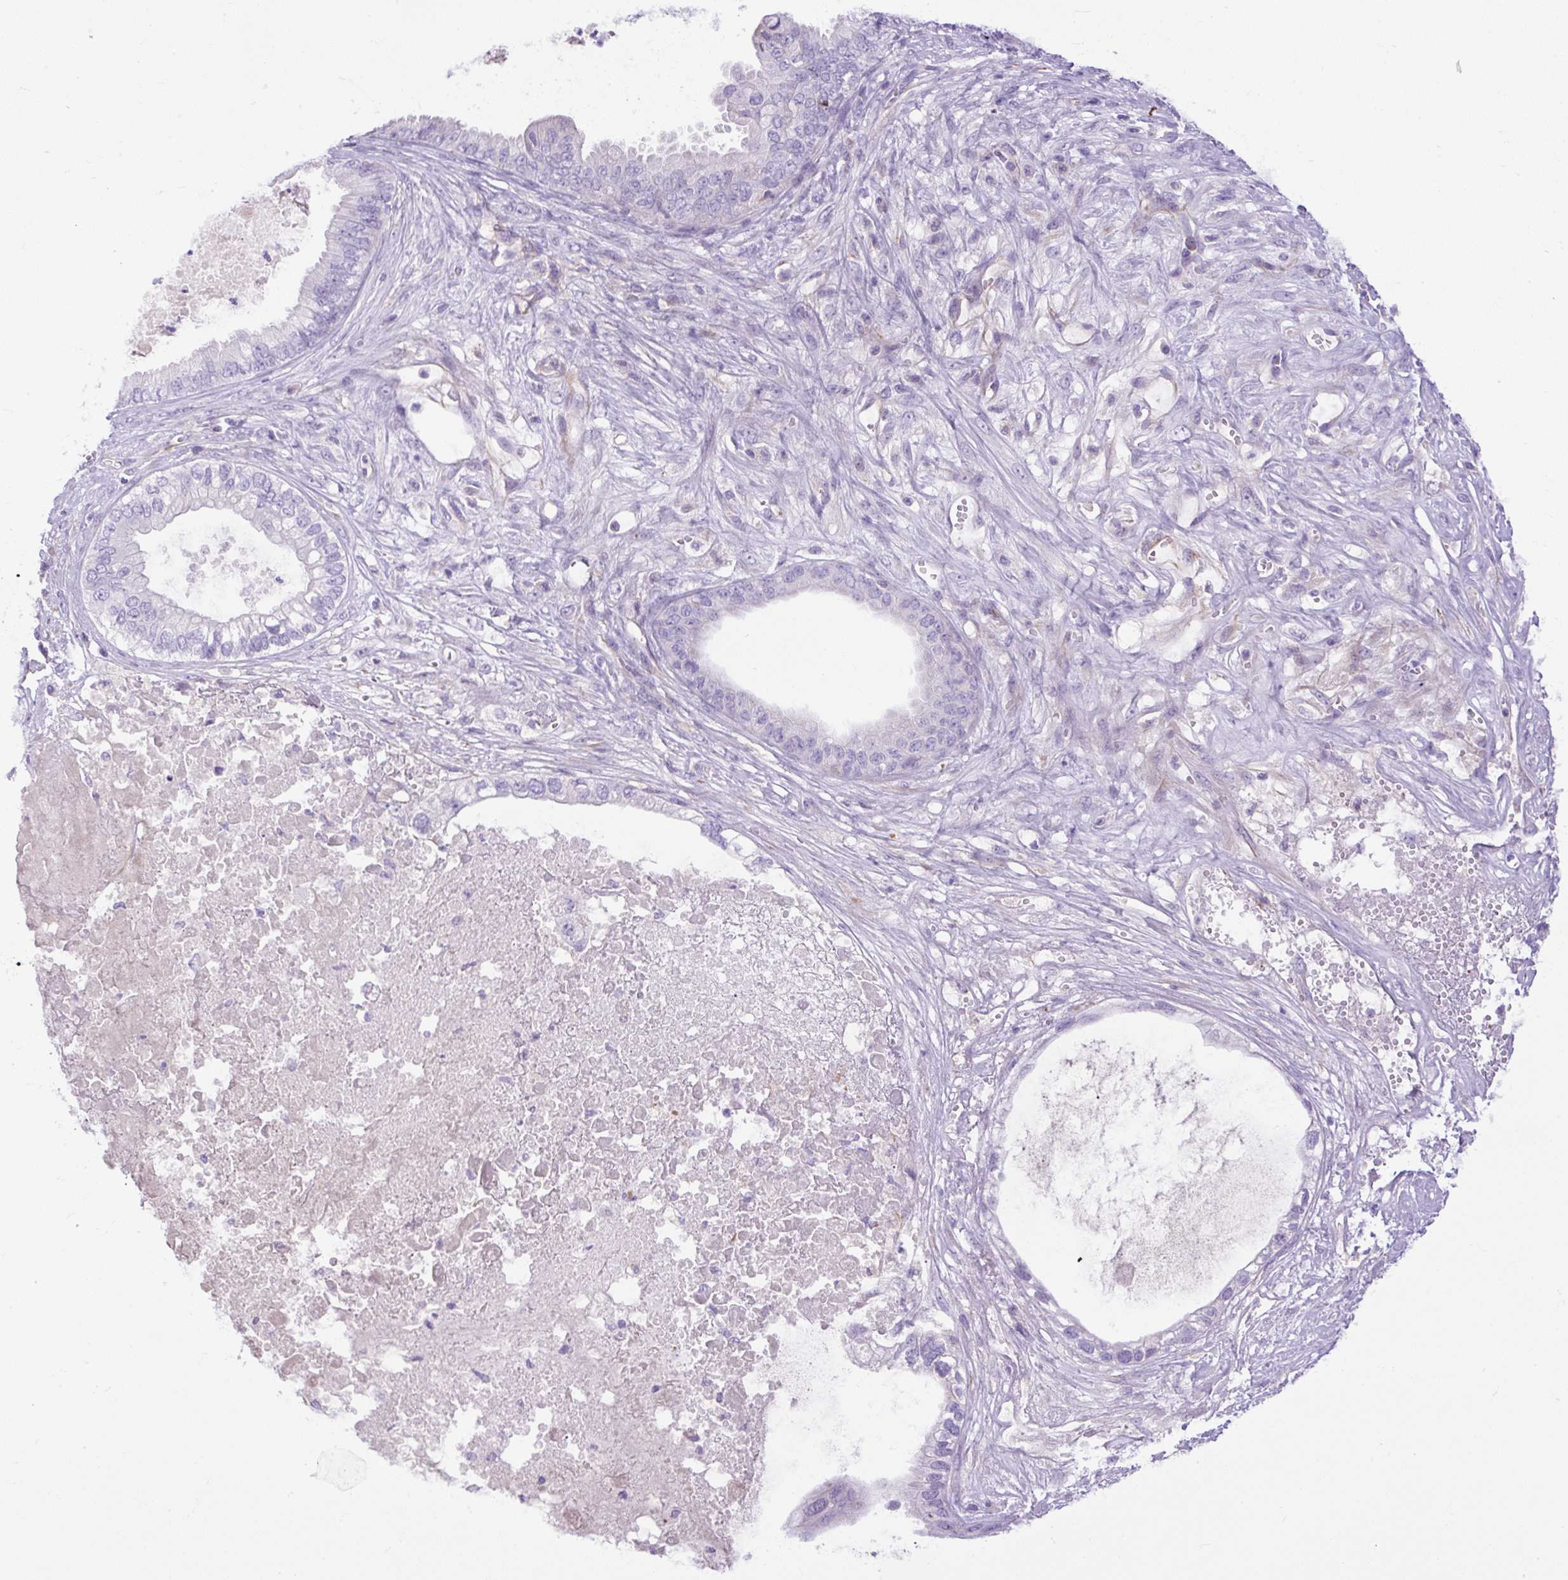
{"staining": {"intensity": "negative", "quantity": "none", "location": "none"}, "tissue": "ovarian cancer", "cell_type": "Tumor cells", "image_type": "cancer", "snomed": [{"axis": "morphology", "description": "Cystadenocarcinoma, mucinous, NOS"}, {"axis": "topography", "description": "Ovary"}], "caption": "An IHC photomicrograph of ovarian cancer is shown. There is no staining in tumor cells of ovarian cancer. Nuclei are stained in blue.", "gene": "SPTBN5", "patient": {"sex": "female", "age": 80}}